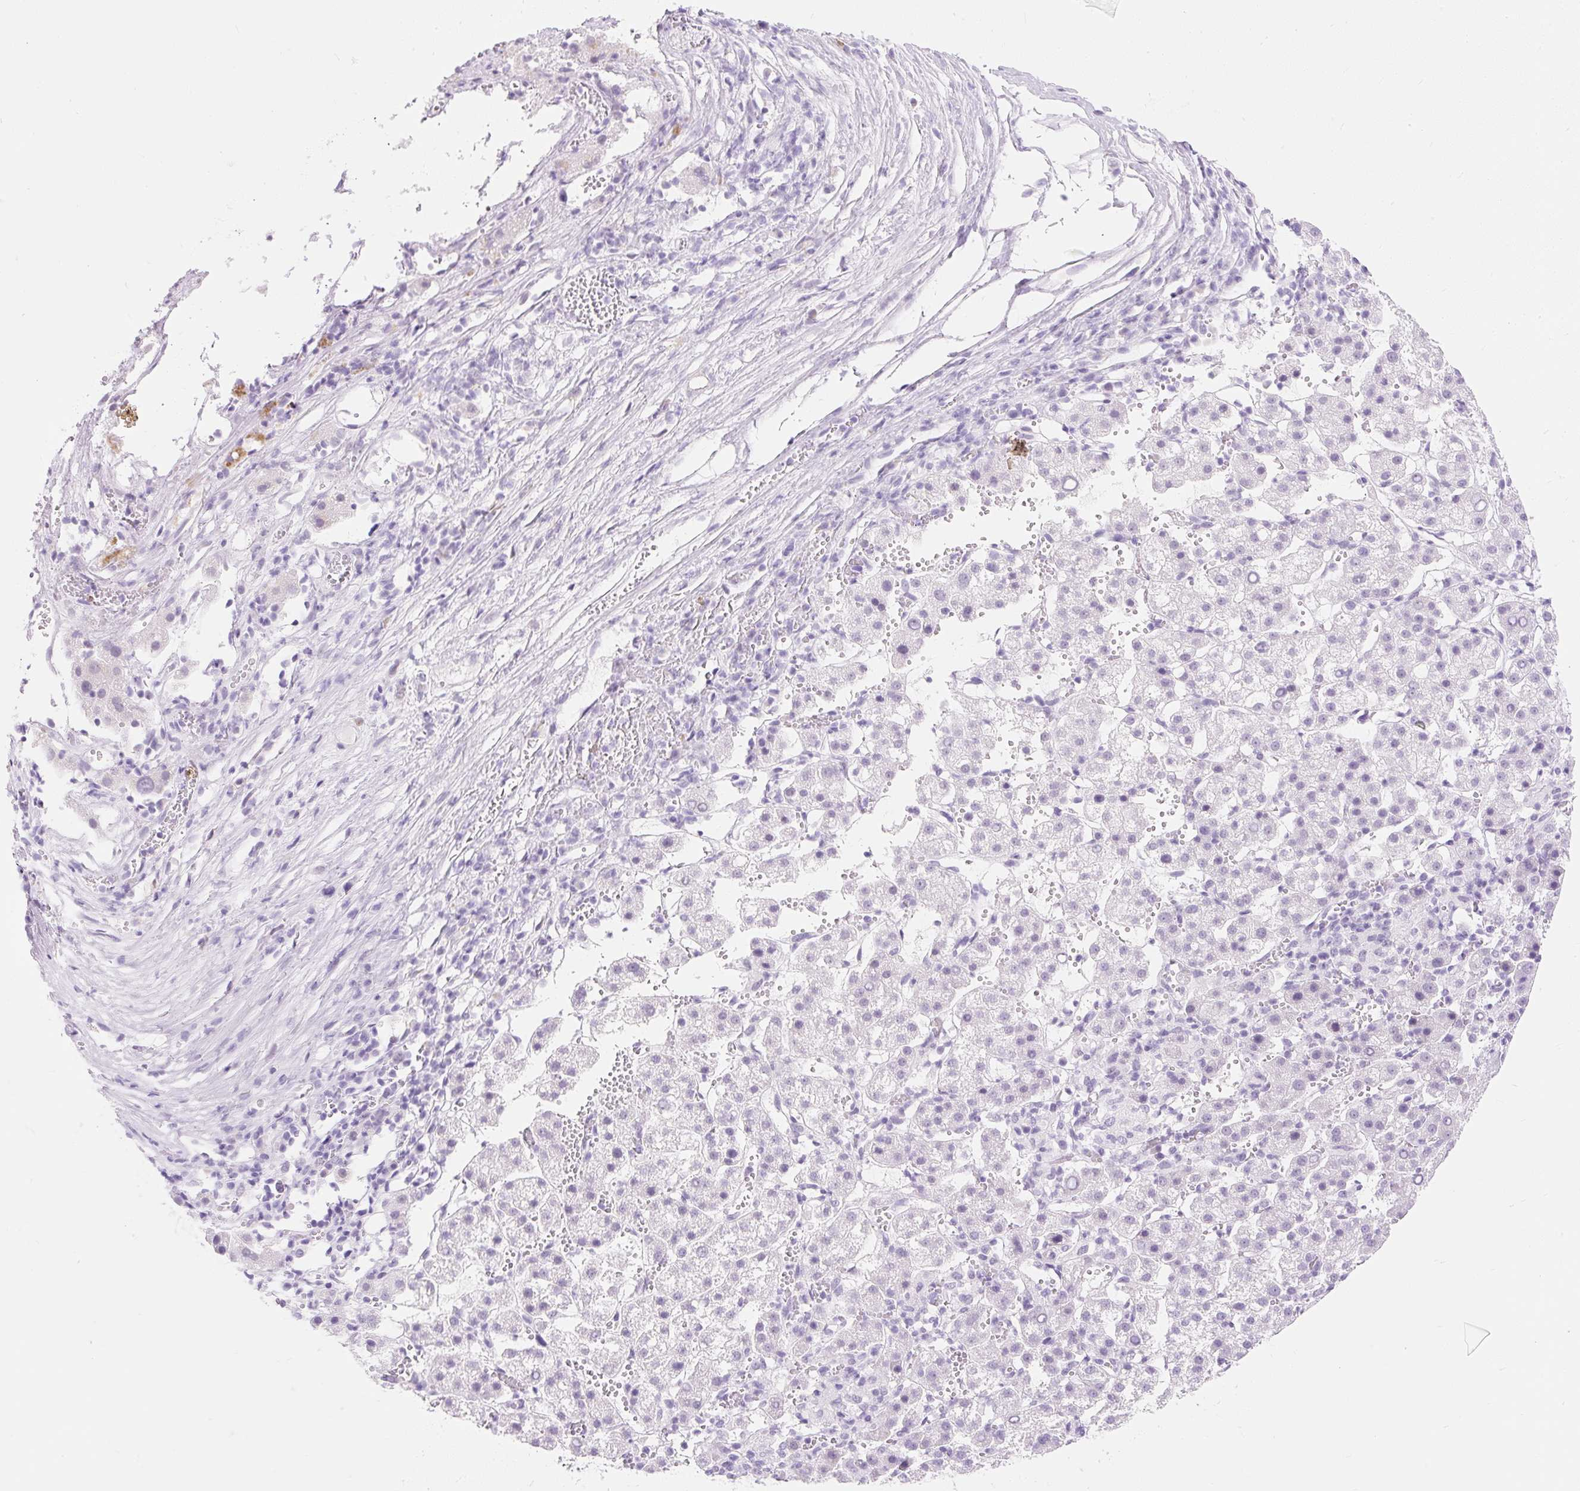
{"staining": {"intensity": "negative", "quantity": "none", "location": "none"}, "tissue": "liver cancer", "cell_type": "Tumor cells", "image_type": "cancer", "snomed": [{"axis": "morphology", "description": "Carcinoma, Hepatocellular, NOS"}, {"axis": "topography", "description": "Liver"}], "caption": "Protein analysis of liver cancer (hepatocellular carcinoma) shows no significant positivity in tumor cells. (DAB (3,3'-diaminobenzidine) immunohistochemistry with hematoxylin counter stain).", "gene": "H2BW1", "patient": {"sex": "female", "age": 58}}